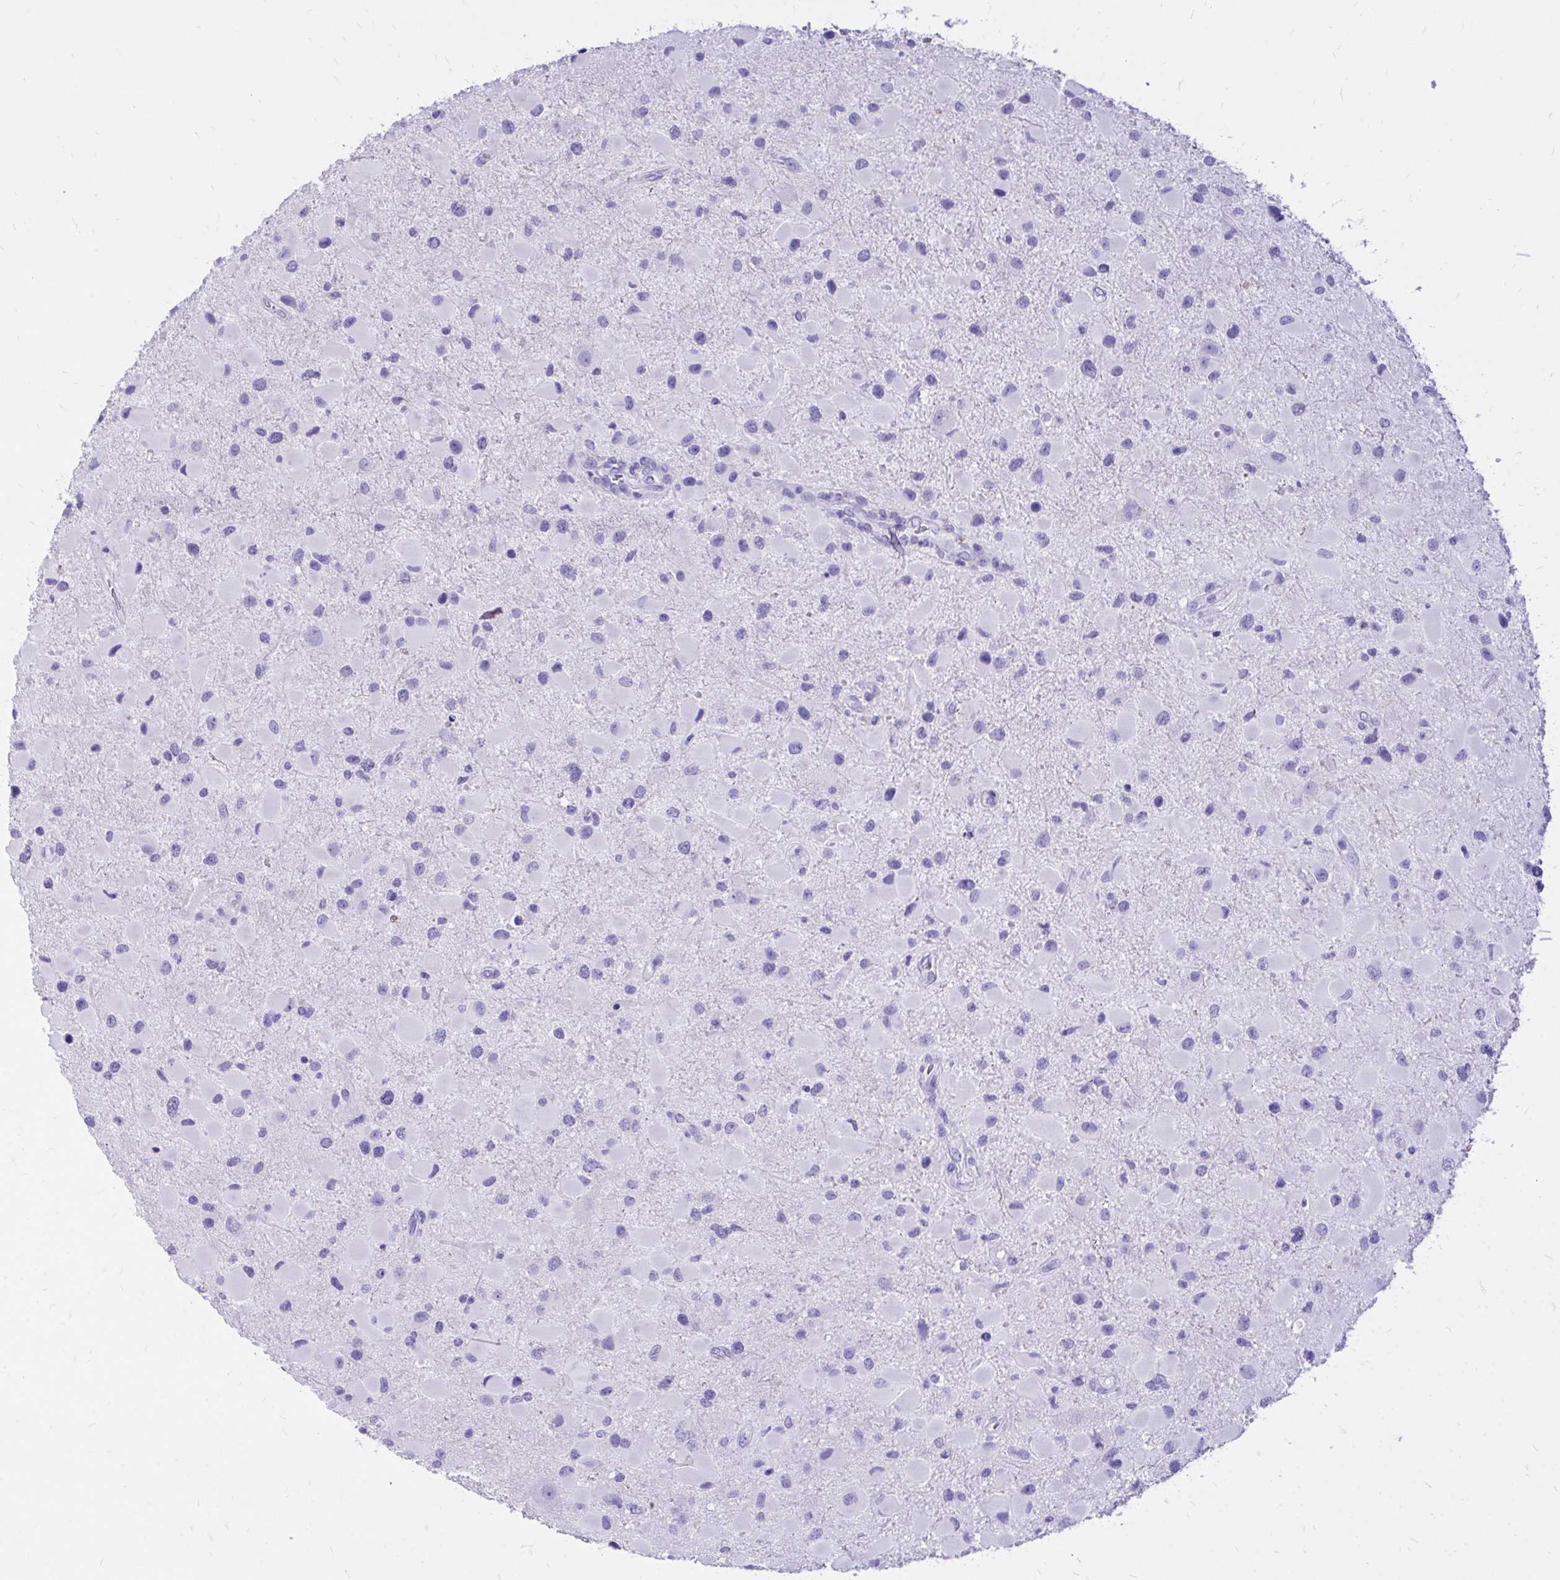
{"staining": {"intensity": "negative", "quantity": "none", "location": "none"}, "tissue": "glioma", "cell_type": "Tumor cells", "image_type": "cancer", "snomed": [{"axis": "morphology", "description": "Glioma, malignant, Low grade"}, {"axis": "topography", "description": "Brain"}], "caption": "Immunohistochemistry micrograph of malignant low-grade glioma stained for a protein (brown), which demonstrates no staining in tumor cells.", "gene": "MON1A", "patient": {"sex": "female", "age": 32}}